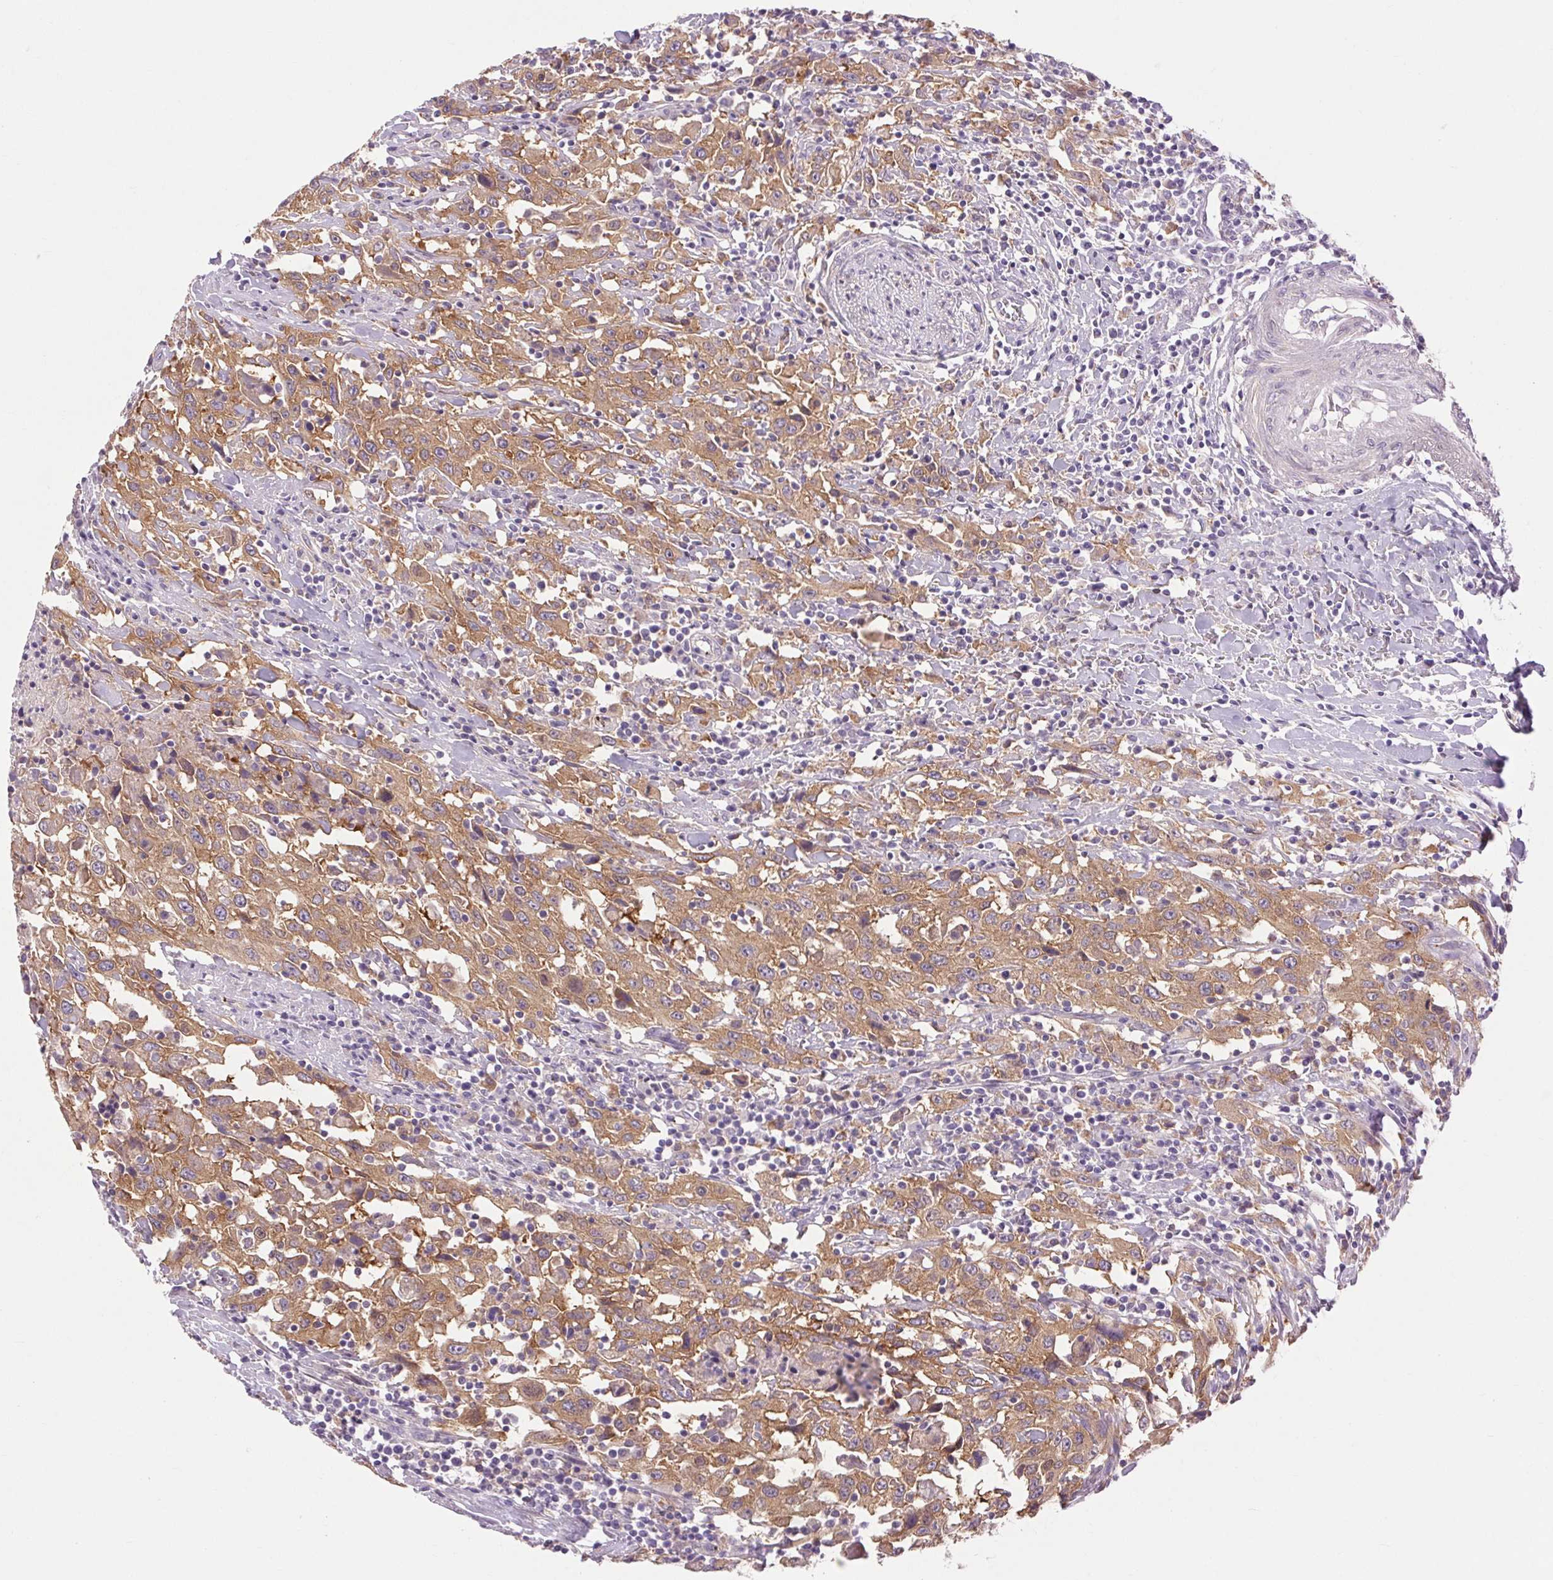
{"staining": {"intensity": "moderate", "quantity": ">75%", "location": "cytoplasmic/membranous"}, "tissue": "urothelial cancer", "cell_type": "Tumor cells", "image_type": "cancer", "snomed": [{"axis": "morphology", "description": "Urothelial carcinoma, High grade"}, {"axis": "topography", "description": "Urinary bladder"}], "caption": "High-grade urothelial carcinoma stained for a protein (brown) demonstrates moderate cytoplasmic/membranous positive positivity in about >75% of tumor cells.", "gene": "SOWAHC", "patient": {"sex": "male", "age": 61}}